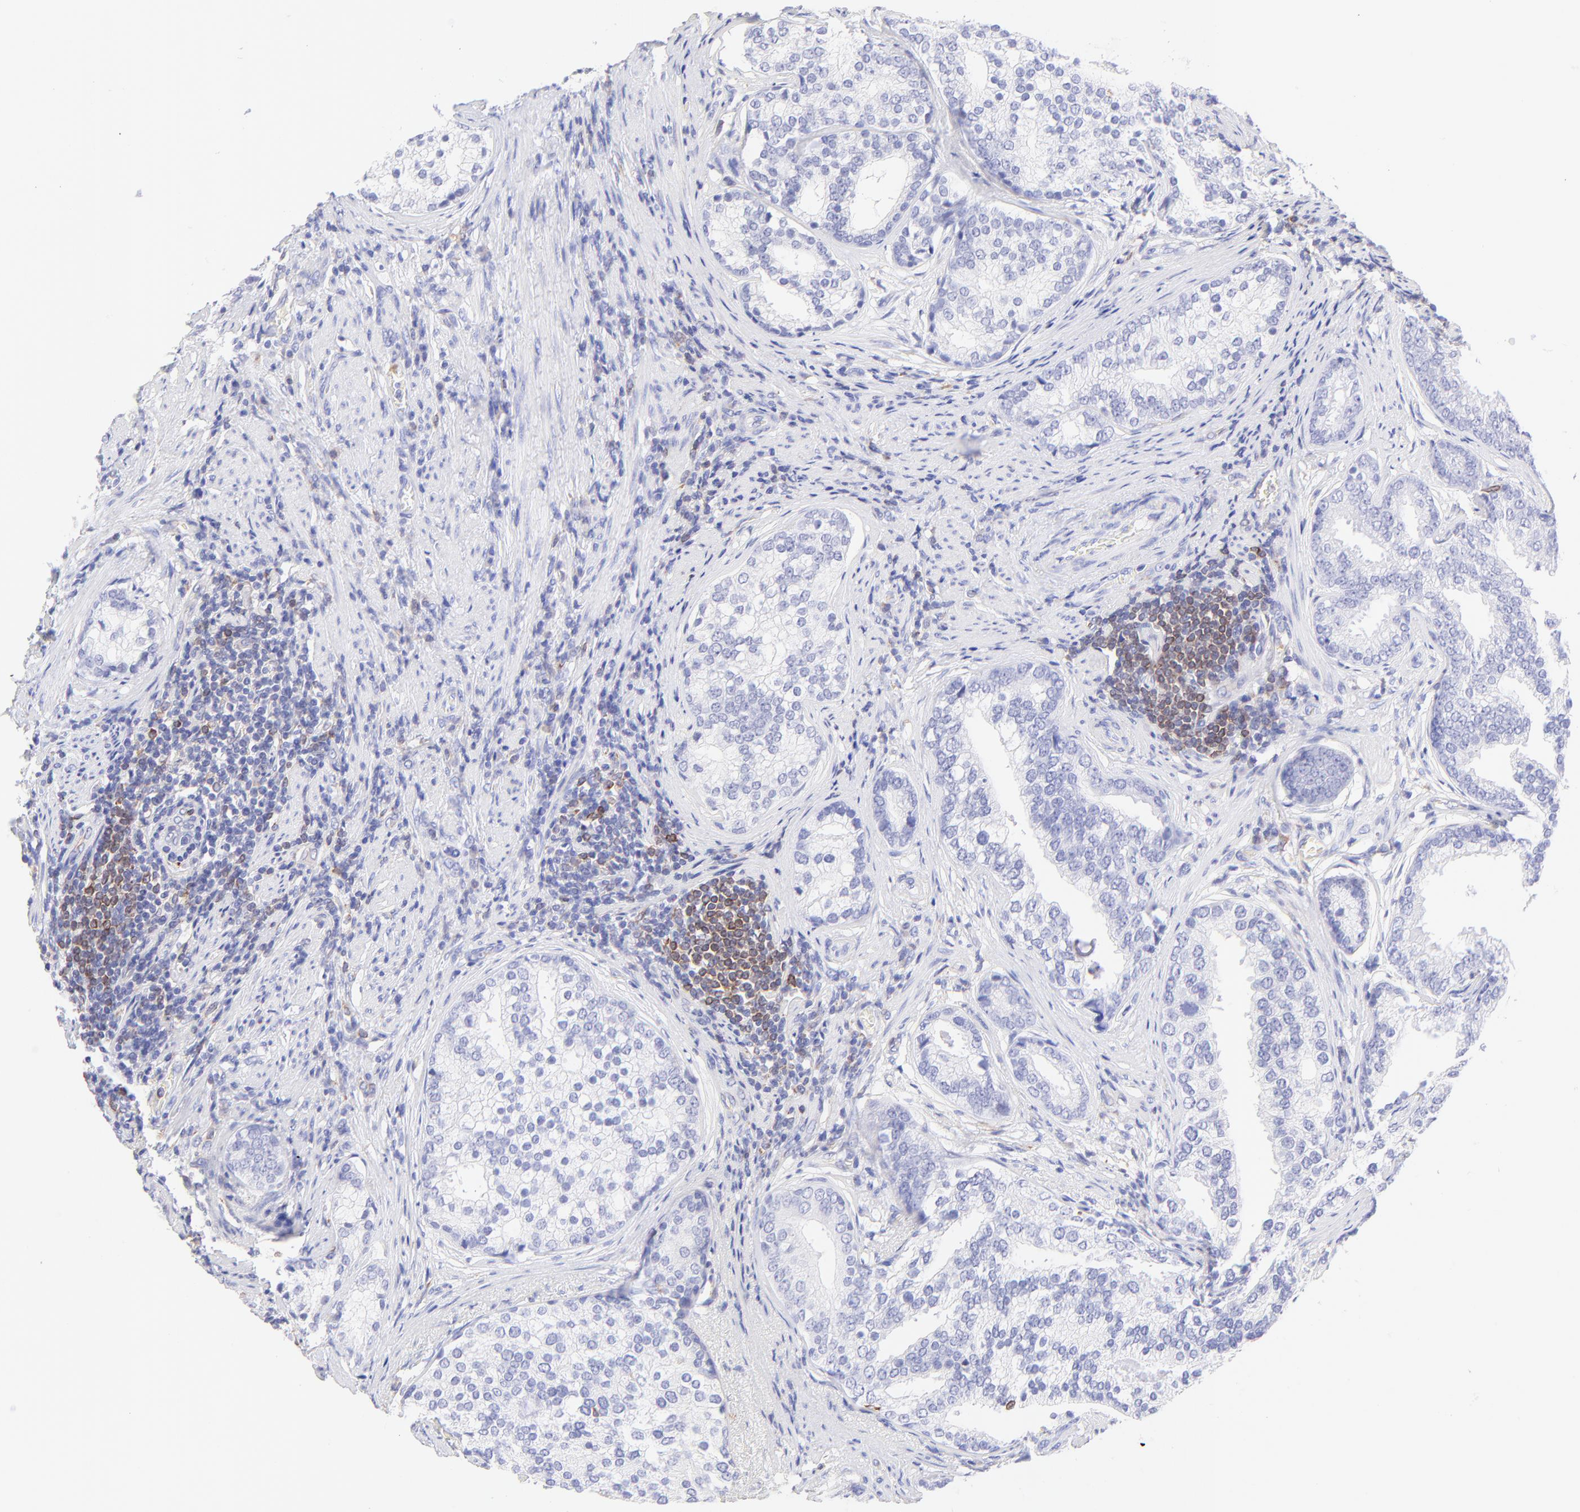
{"staining": {"intensity": "negative", "quantity": "none", "location": "none"}, "tissue": "prostate cancer", "cell_type": "Tumor cells", "image_type": "cancer", "snomed": [{"axis": "morphology", "description": "Adenocarcinoma, Low grade"}, {"axis": "topography", "description": "Prostate"}], "caption": "Adenocarcinoma (low-grade) (prostate) was stained to show a protein in brown. There is no significant staining in tumor cells.", "gene": "IRAG2", "patient": {"sex": "male", "age": 71}}